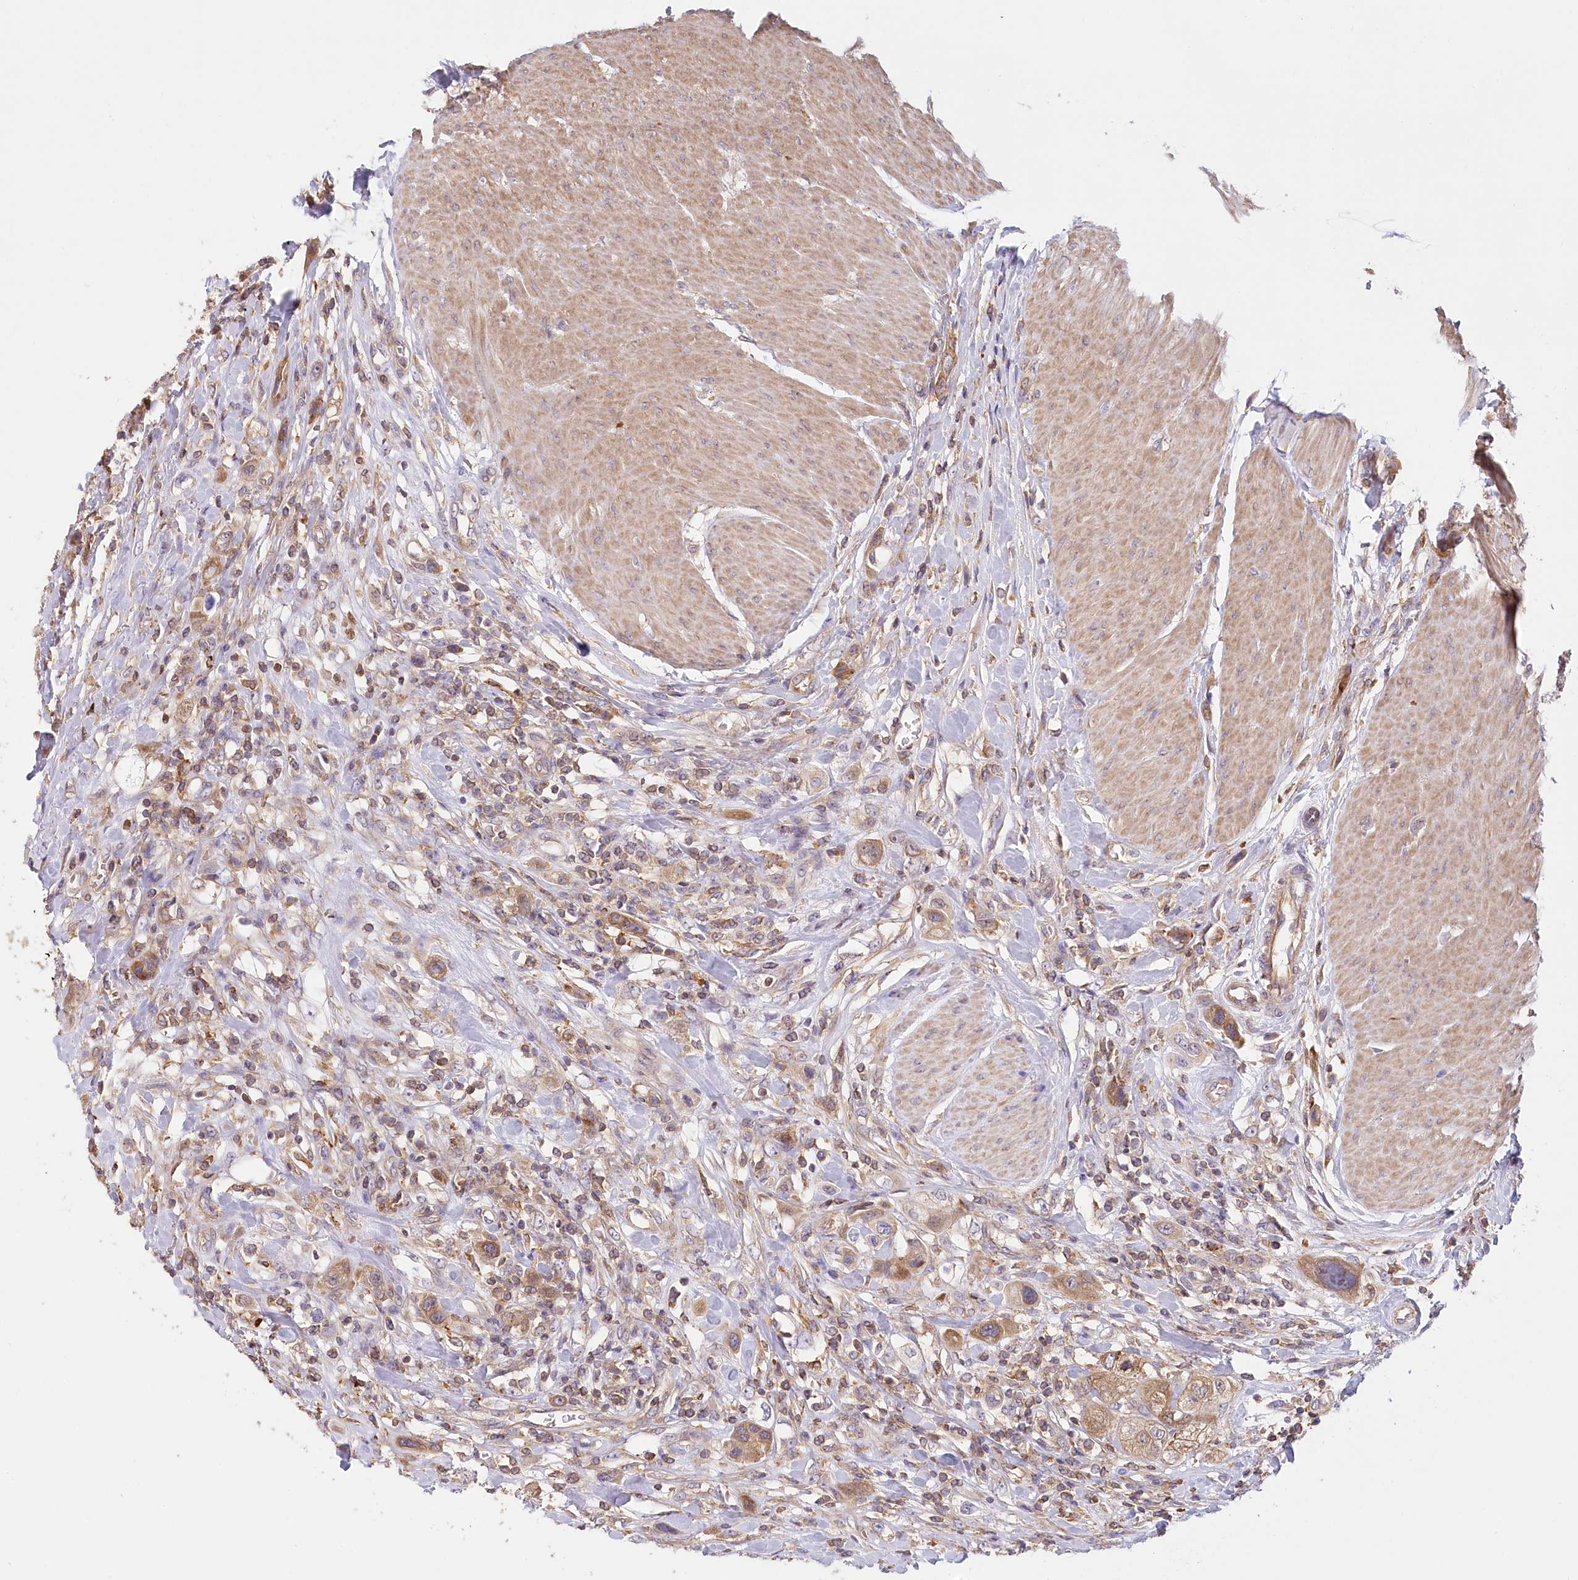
{"staining": {"intensity": "moderate", "quantity": ">75%", "location": "cytoplasmic/membranous"}, "tissue": "urothelial cancer", "cell_type": "Tumor cells", "image_type": "cancer", "snomed": [{"axis": "morphology", "description": "Urothelial carcinoma, High grade"}, {"axis": "topography", "description": "Urinary bladder"}], "caption": "Urothelial cancer stained with immunohistochemistry (IHC) exhibits moderate cytoplasmic/membranous positivity in about >75% of tumor cells.", "gene": "UMPS", "patient": {"sex": "male", "age": 50}}